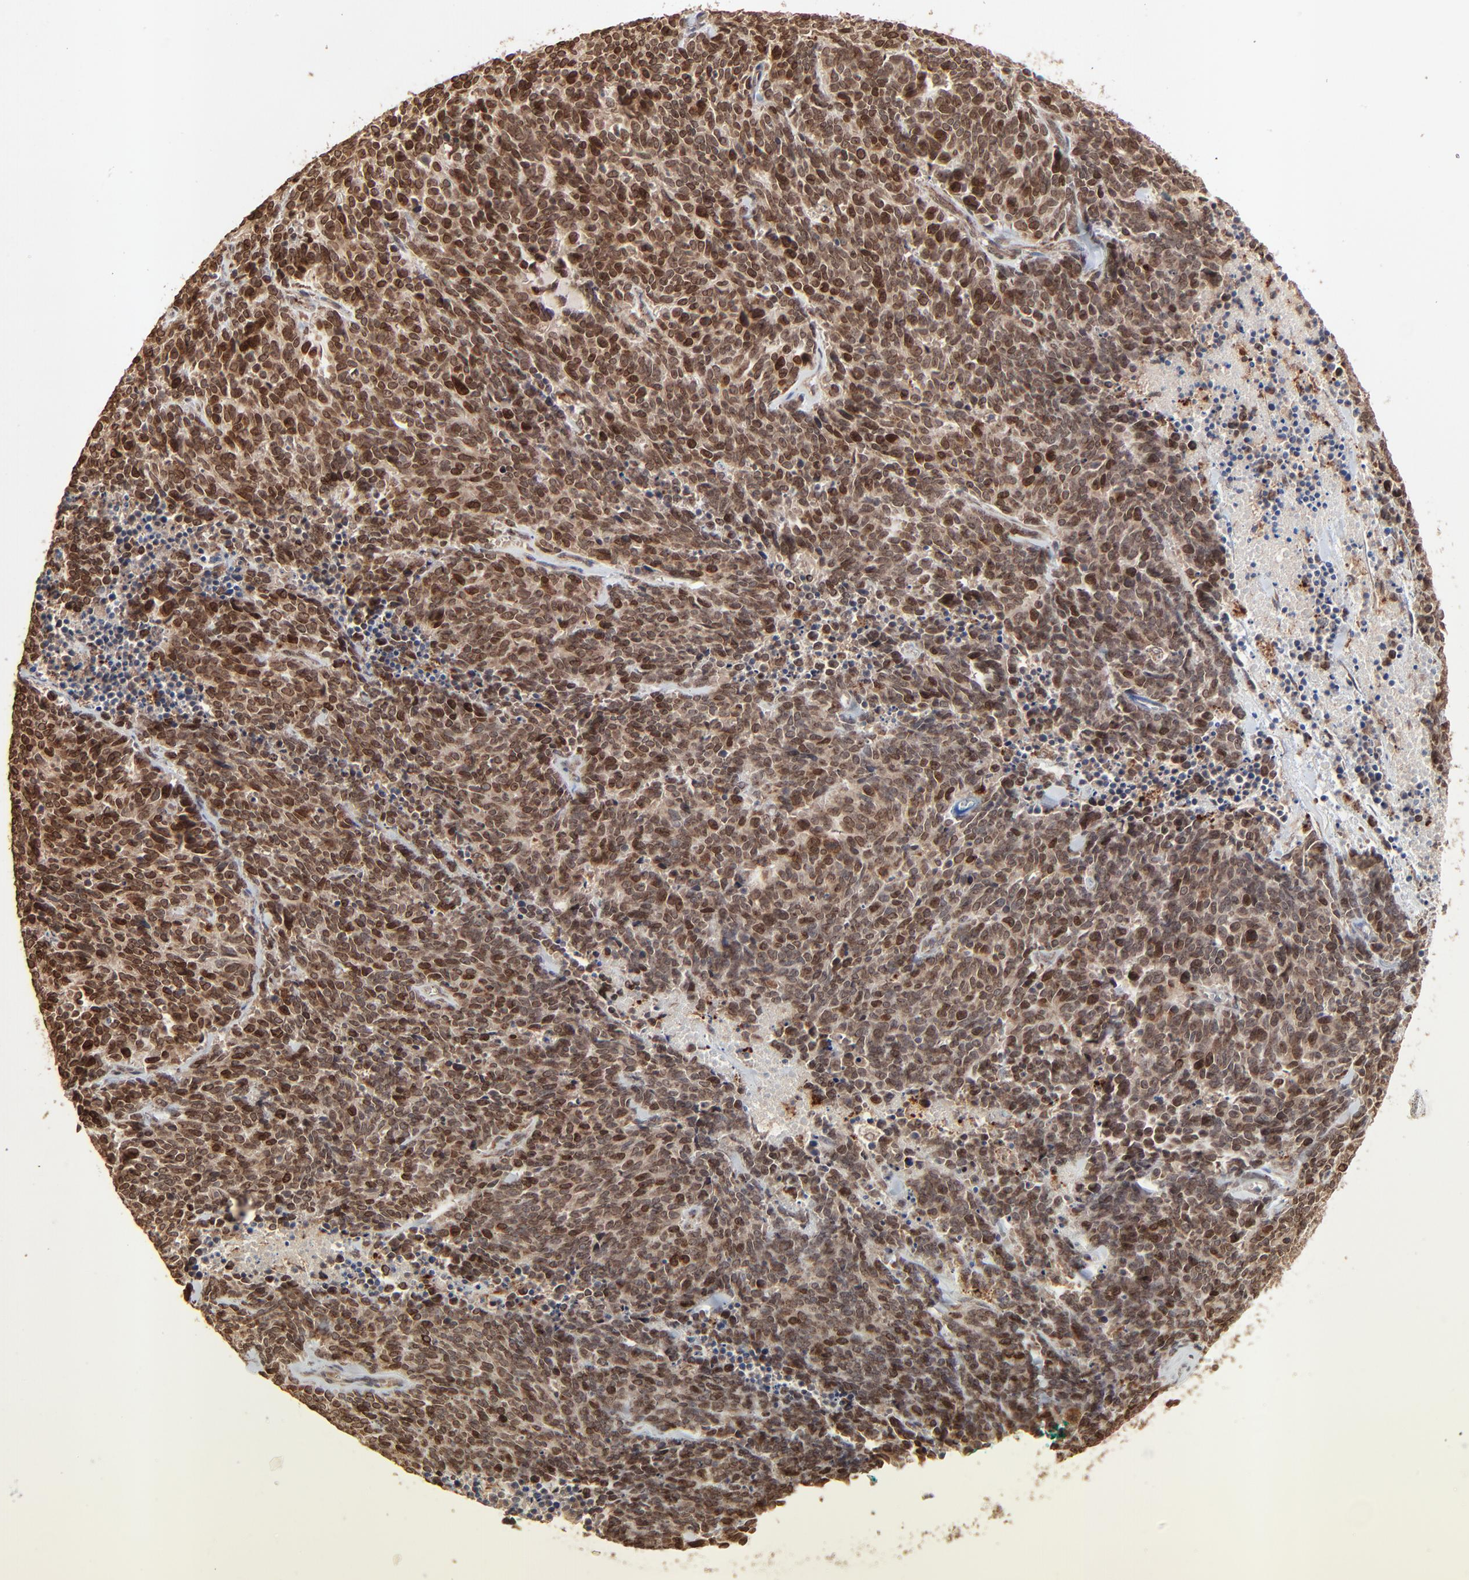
{"staining": {"intensity": "strong", "quantity": ">75%", "location": "cytoplasmic/membranous,nuclear"}, "tissue": "lung cancer", "cell_type": "Tumor cells", "image_type": "cancer", "snomed": [{"axis": "morphology", "description": "Neoplasm, malignant, NOS"}, {"axis": "topography", "description": "Lung"}], "caption": "IHC micrograph of neoplastic tissue: human lung neoplasm (malignant) stained using immunohistochemistry (IHC) exhibits high levels of strong protein expression localized specifically in the cytoplasmic/membranous and nuclear of tumor cells, appearing as a cytoplasmic/membranous and nuclear brown color.", "gene": "FAM227A", "patient": {"sex": "female", "age": 58}}